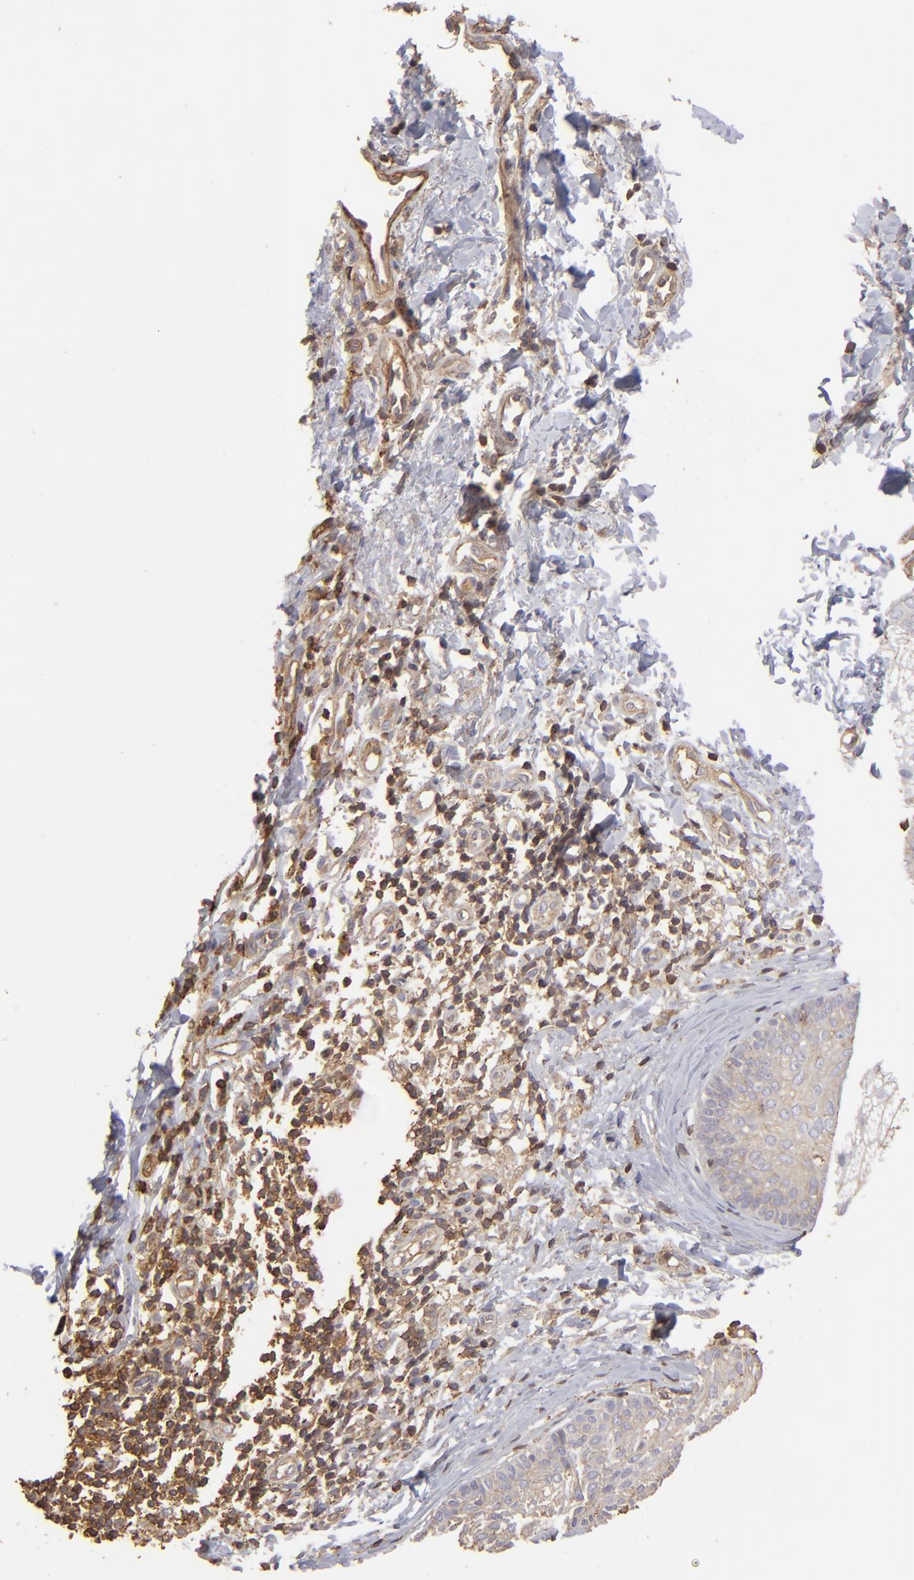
{"staining": {"intensity": "moderate", "quantity": ">75%", "location": "cytoplasmic/membranous"}, "tissue": "melanoma", "cell_type": "Tumor cells", "image_type": "cancer", "snomed": [{"axis": "morphology", "description": "Malignant melanoma, NOS"}, {"axis": "topography", "description": "Skin"}], "caption": "A brown stain shows moderate cytoplasmic/membranous expression of a protein in malignant melanoma tumor cells.", "gene": "ACTB", "patient": {"sex": "male", "age": 23}}